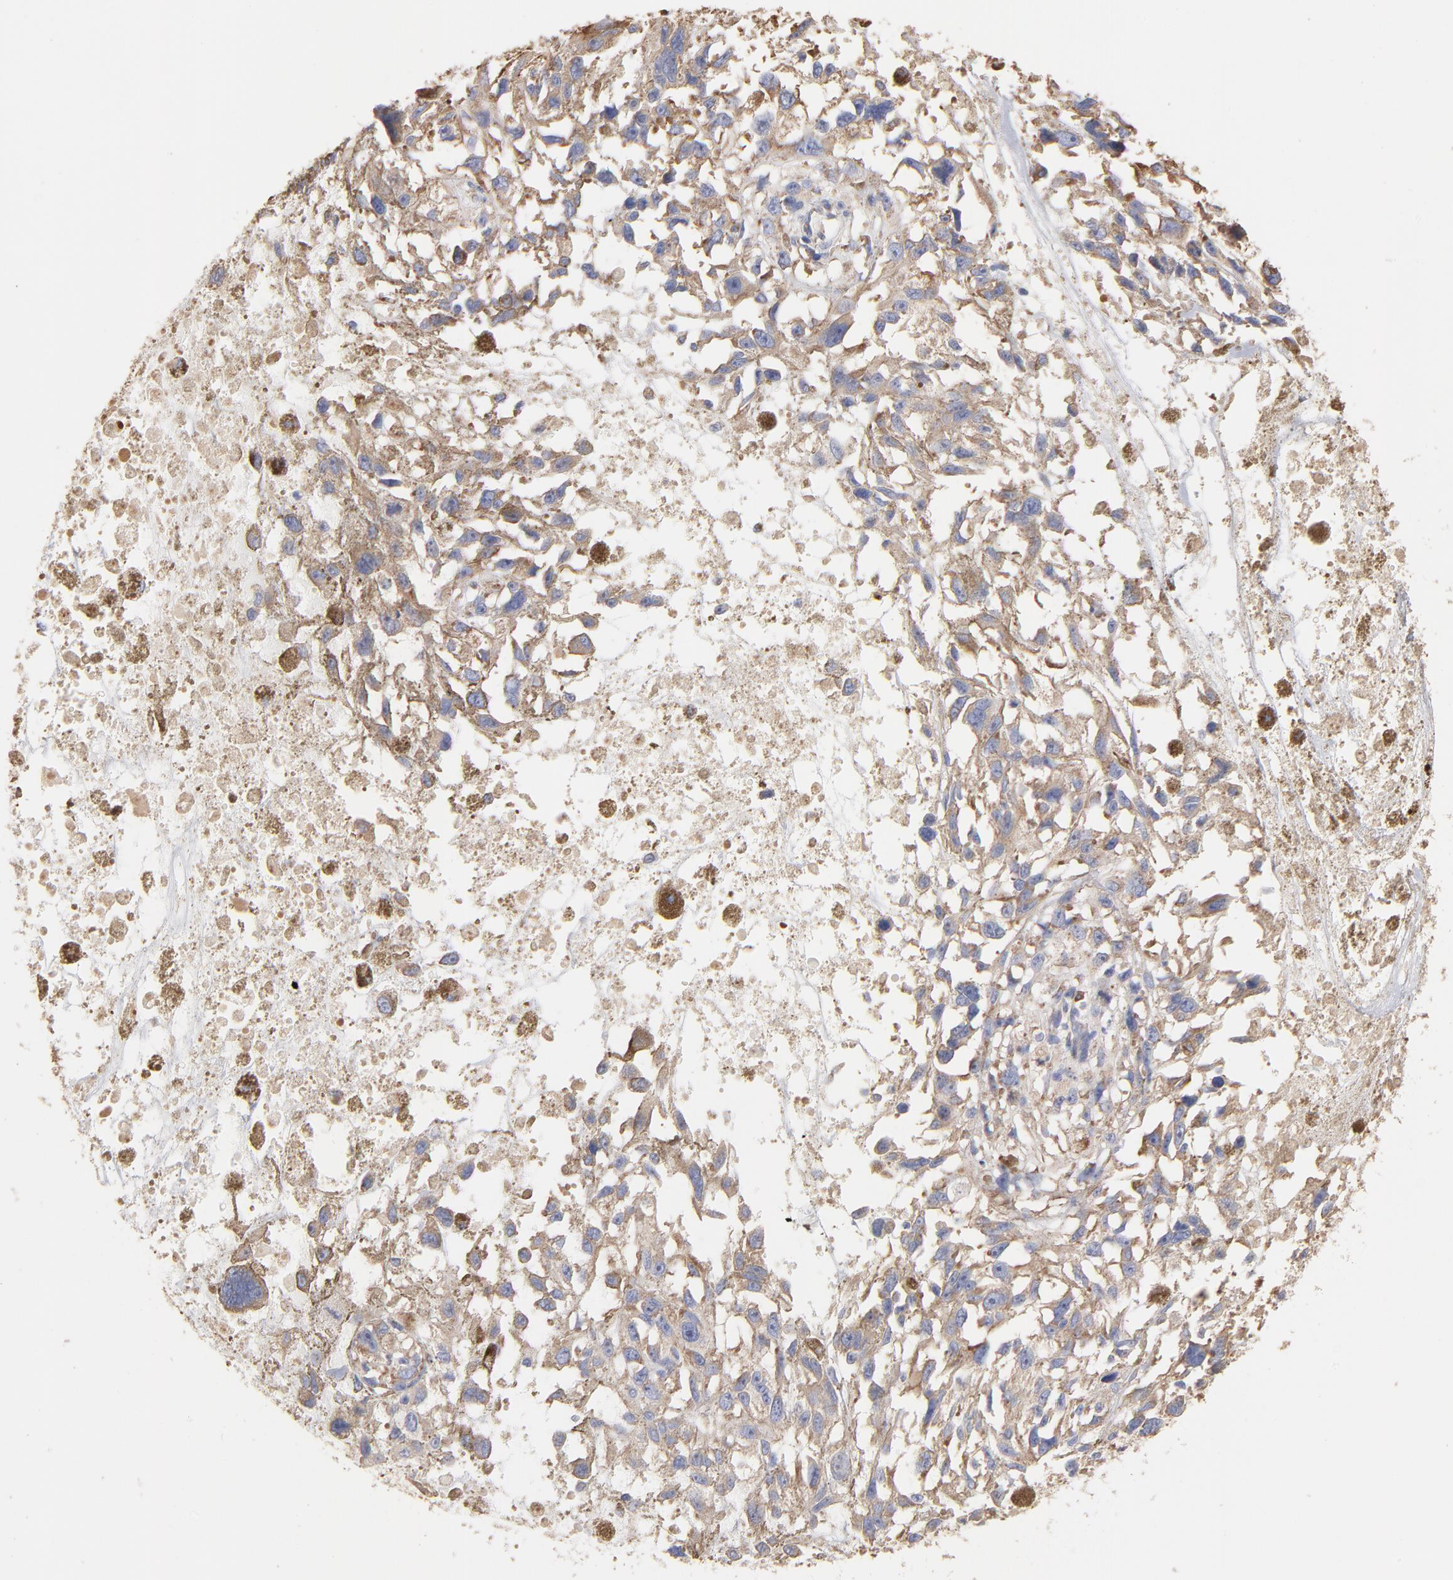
{"staining": {"intensity": "negative", "quantity": "none", "location": "none"}, "tissue": "melanoma", "cell_type": "Tumor cells", "image_type": "cancer", "snomed": [{"axis": "morphology", "description": "Malignant melanoma, Metastatic site"}, {"axis": "topography", "description": "Lymph node"}], "caption": "Tumor cells are negative for brown protein staining in malignant melanoma (metastatic site).", "gene": "RPL9", "patient": {"sex": "male", "age": 59}}